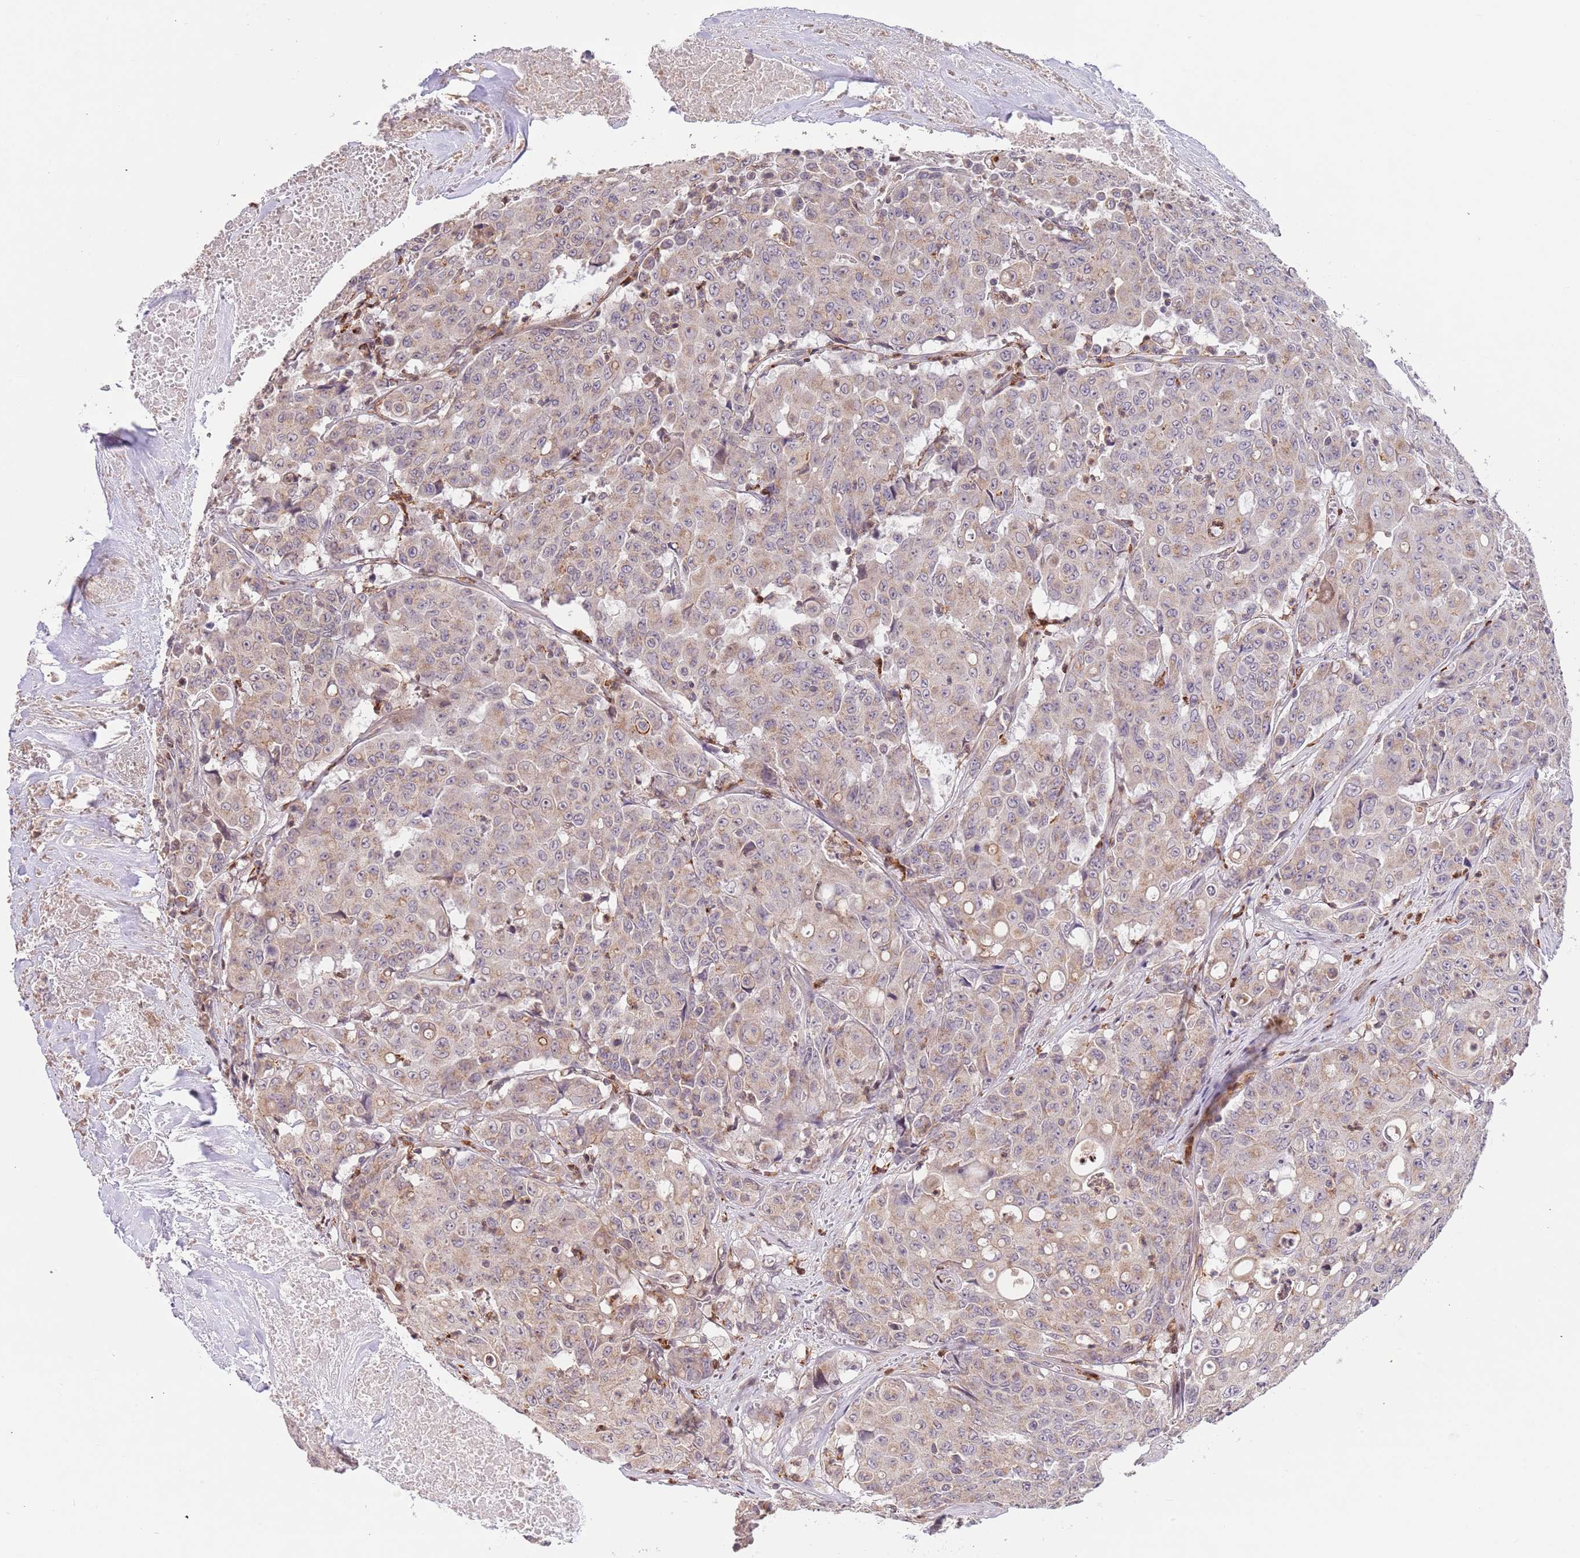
{"staining": {"intensity": "weak", "quantity": "<25%", "location": "cytoplasmic/membranous"}, "tissue": "colorectal cancer", "cell_type": "Tumor cells", "image_type": "cancer", "snomed": [{"axis": "morphology", "description": "Adenocarcinoma, NOS"}, {"axis": "topography", "description": "Colon"}], "caption": "An image of colorectal cancer (adenocarcinoma) stained for a protein shows no brown staining in tumor cells.", "gene": "SLC16A4", "patient": {"sex": "male", "age": 51}}